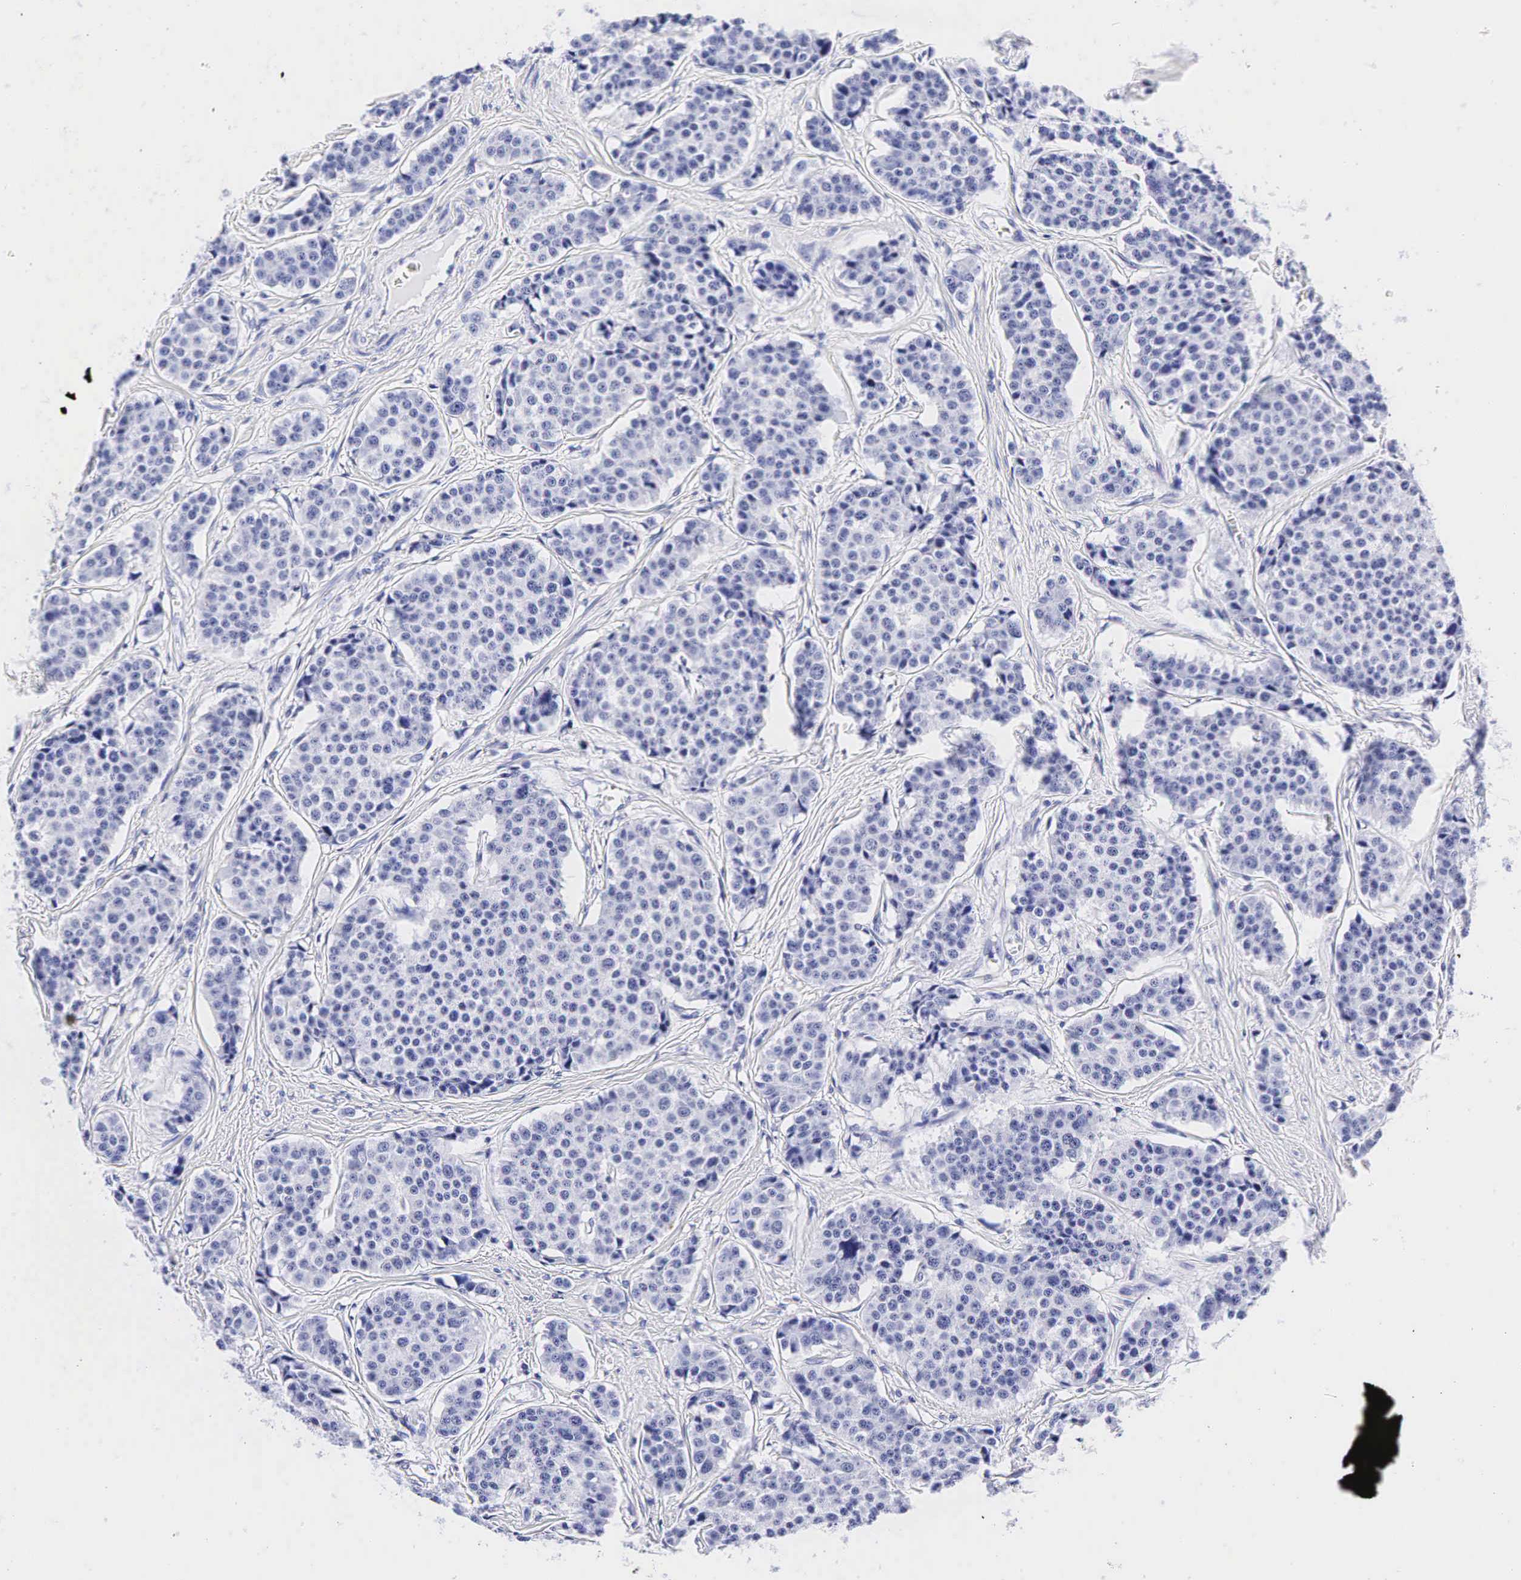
{"staining": {"intensity": "negative", "quantity": "none", "location": "none"}, "tissue": "carcinoid", "cell_type": "Tumor cells", "image_type": "cancer", "snomed": [{"axis": "morphology", "description": "Carcinoid, malignant, NOS"}, {"axis": "topography", "description": "Small intestine"}], "caption": "IHC histopathology image of human malignant carcinoid stained for a protein (brown), which exhibits no expression in tumor cells. (IHC, brightfield microscopy, high magnification).", "gene": "TG", "patient": {"sex": "male", "age": 60}}